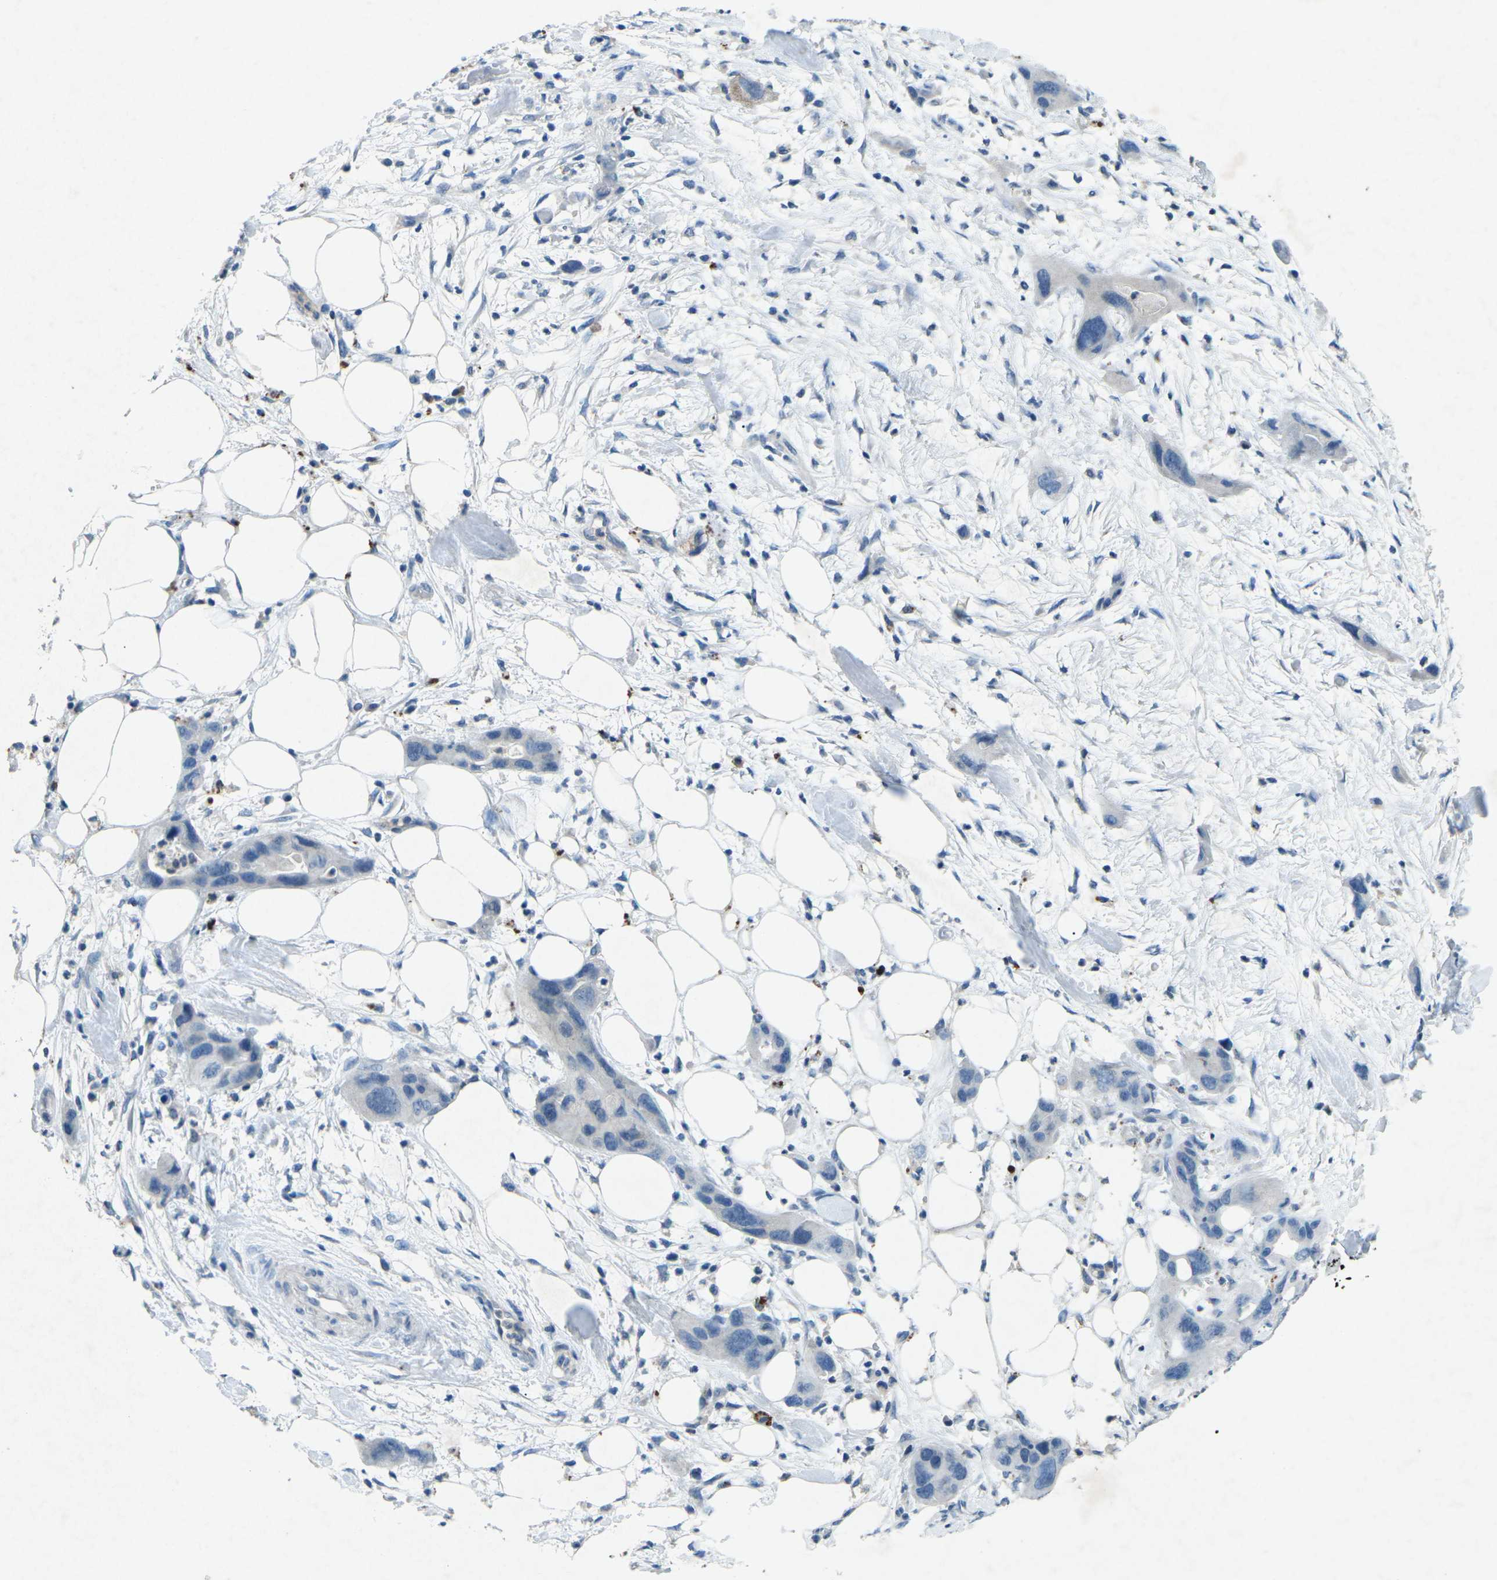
{"staining": {"intensity": "negative", "quantity": "none", "location": "none"}, "tissue": "pancreatic cancer", "cell_type": "Tumor cells", "image_type": "cancer", "snomed": [{"axis": "morphology", "description": "Adenocarcinoma, NOS"}, {"axis": "topography", "description": "Pancreas"}], "caption": "An image of pancreatic cancer (adenocarcinoma) stained for a protein exhibits no brown staining in tumor cells. The staining was performed using DAB to visualize the protein expression in brown, while the nuclei were stained in blue with hematoxylin (Magnification: 20x).", "gene": "A1BG", "patient": {"sex": "female", "age": 71}}